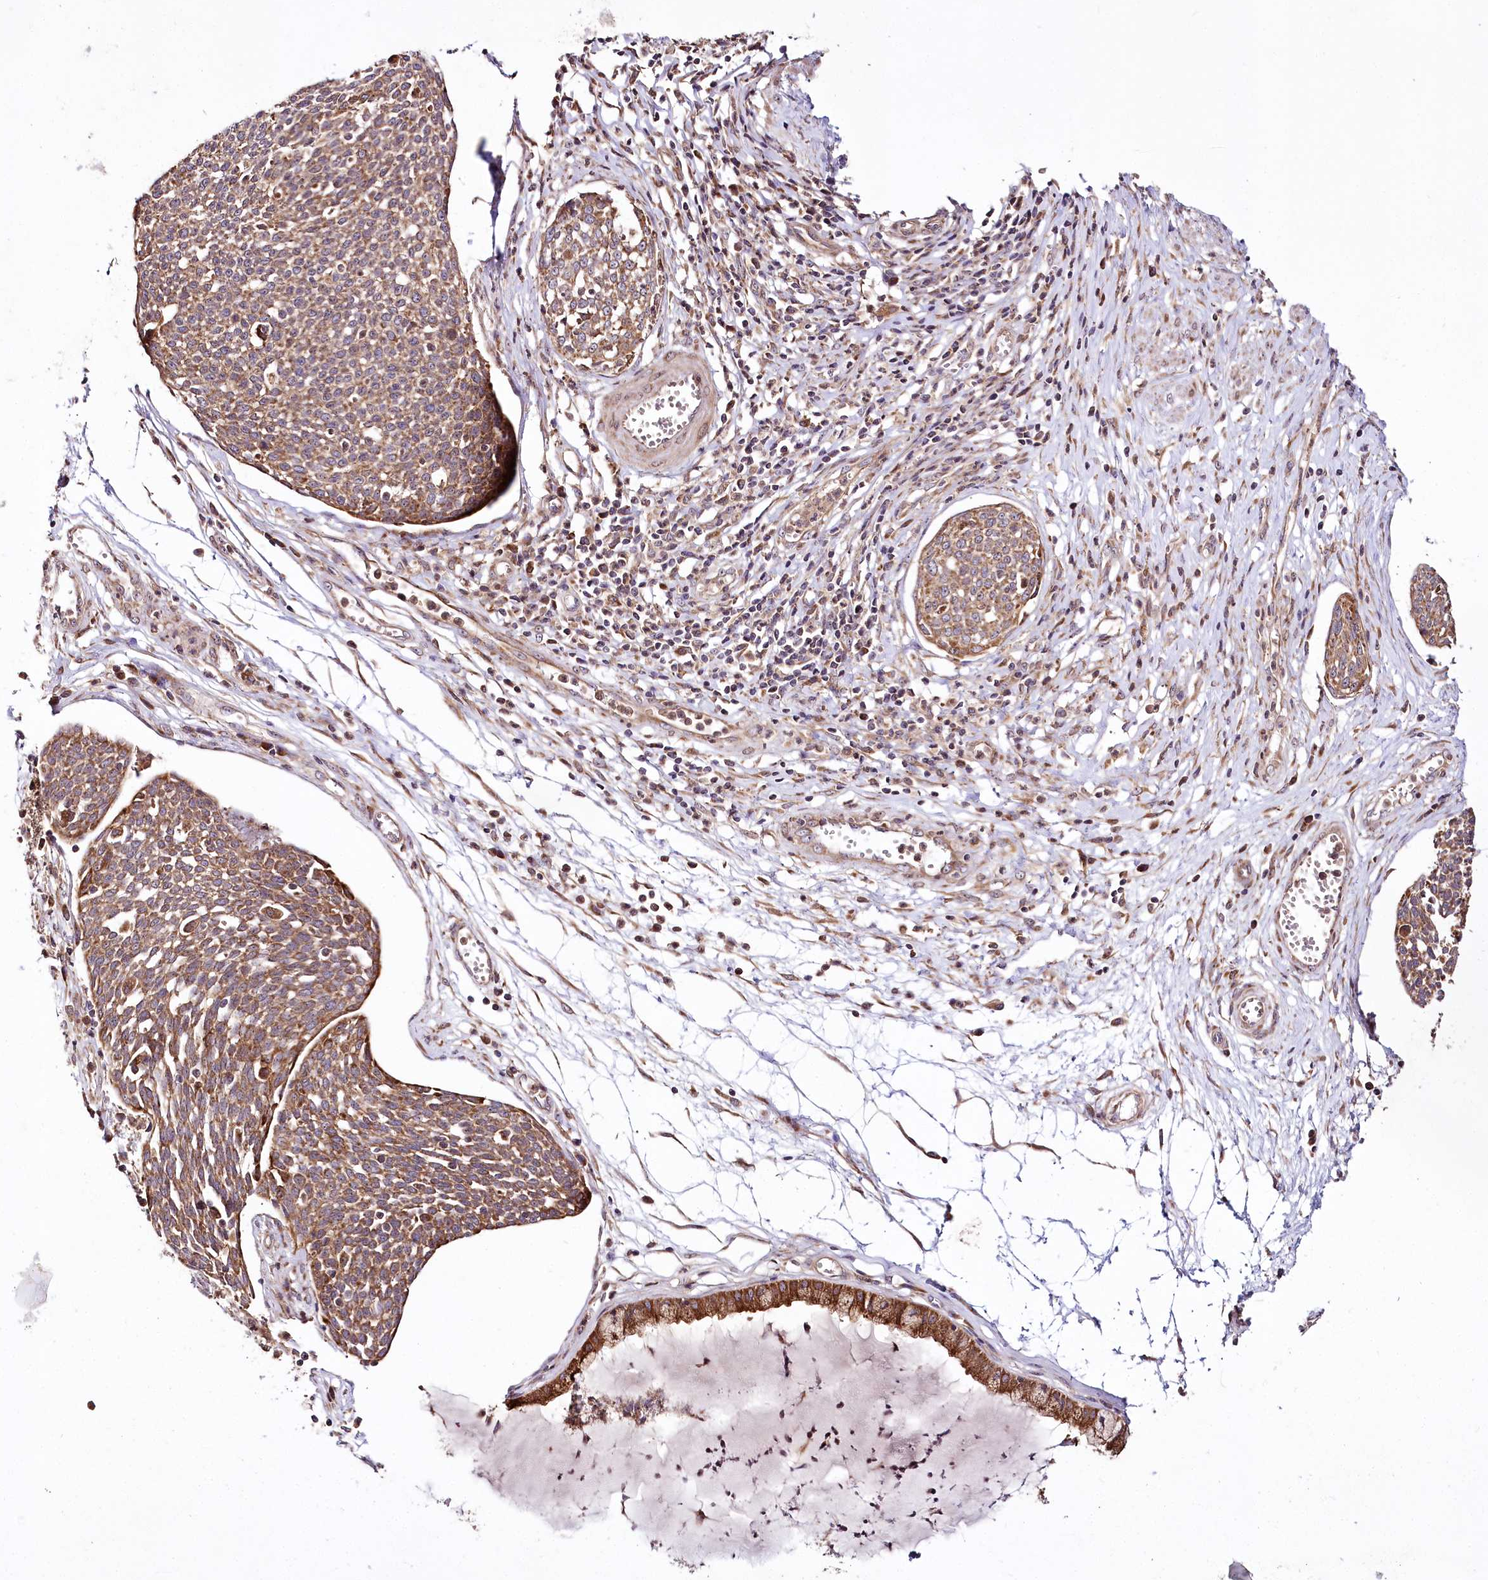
{"staining": {"intensity": "moderate", "quantity": ">75%", "location": "cytoplasmic/membranous"}, "tissue": "cervical cancer", "cell_type": "Tumor cells", "image_type": "cancer", "snomed": [{"axis": "morphology", "description": "Squamous cell carcinoma, NOS"}, {"axis": "topography", "description": "Cervix"}], "caption": "This photomicrograph displays immunohistochemistry (IHC) staining of cervical squamous cell carcinoma, with medium moderate cytoplasmic/membranous positivity in approximately >75% of tumor cells.", "gene": "RAB7A", "patient": {"sex": "female", "age": 34}}